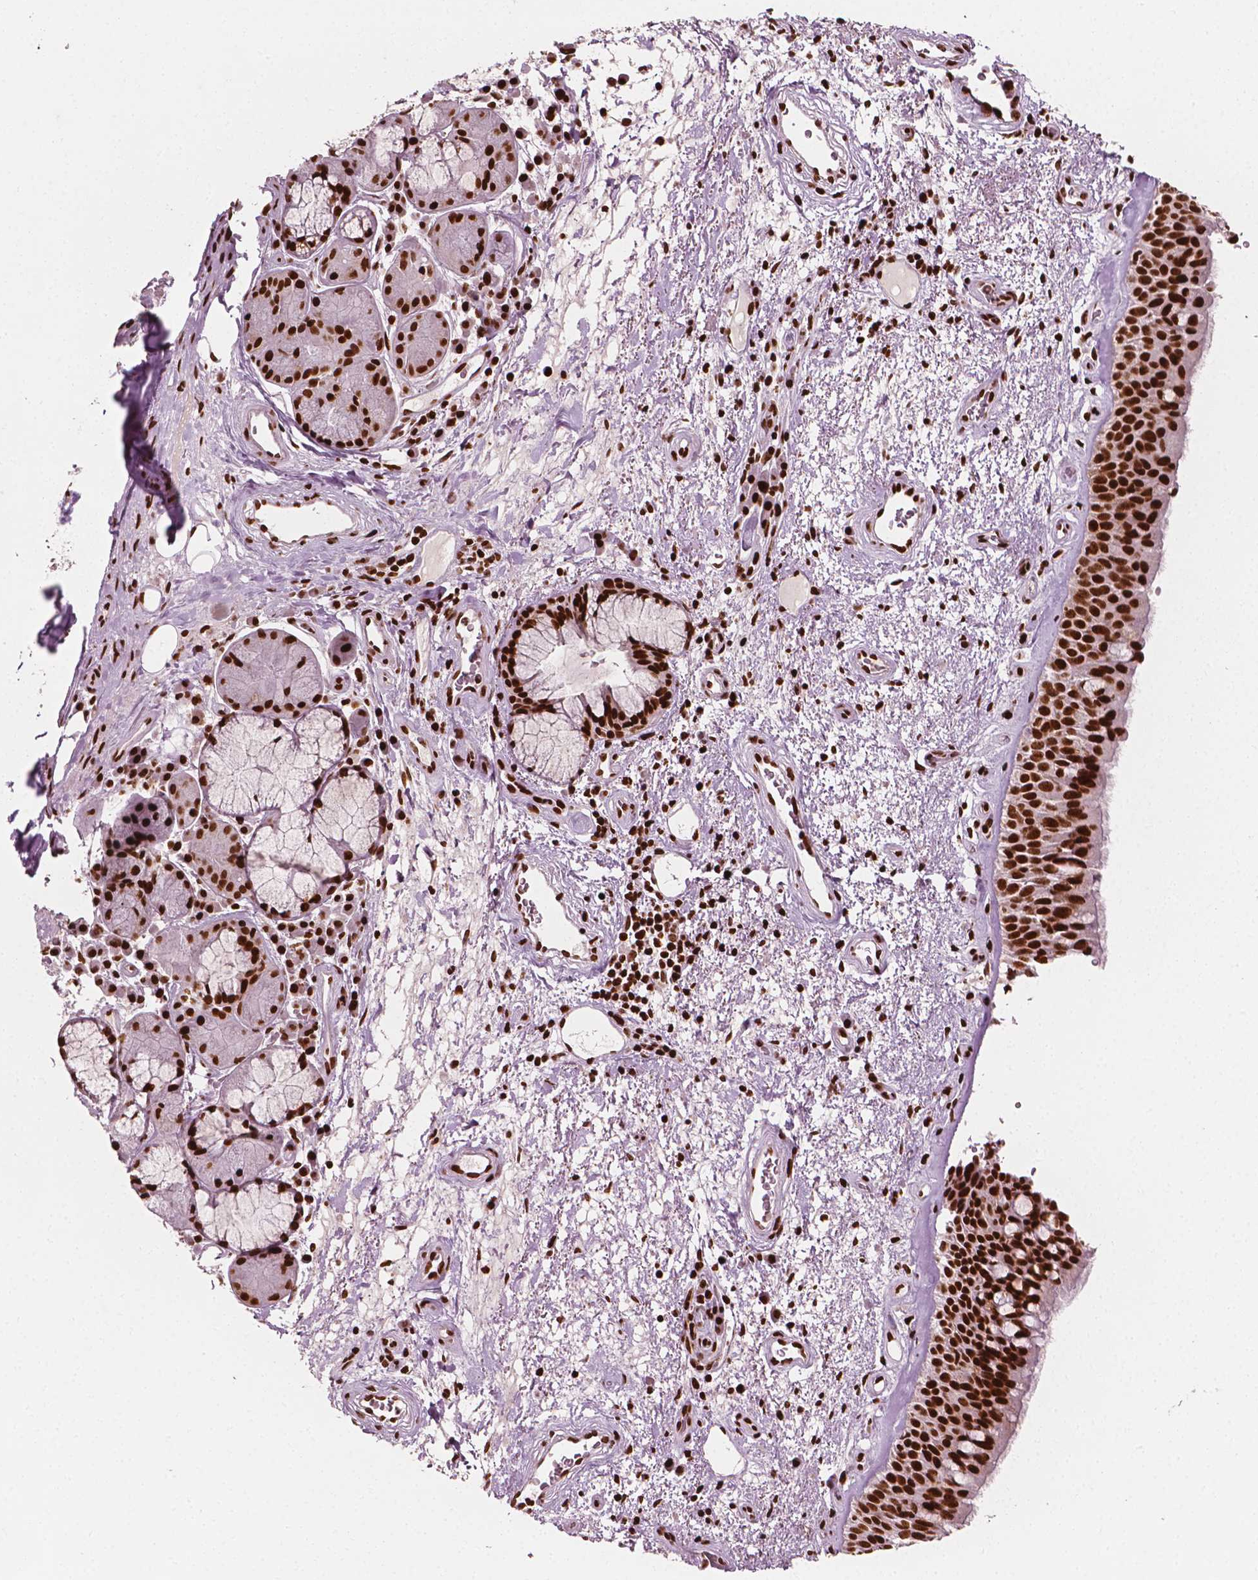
{"staining": {"intensity": "strong", "quantity": ">75%", "location": "nuclear"}, "tissue": "bronchus", "cell_type": "Respiratory epithelial cells", "image_type": "normal", "snomed": [{"axis": "morphology", "description": "Normal tissue, NOS"}, {"axis": "topography", "description": "Bronchus"}], "caption": "Approximately >75% of respiratory epithelial cells in normal bronchus show strong nuclear protein positivity as visualized by brown immunohistochemical staining.", "gene": "CTCF", "patient": {"sex": "male", "age": 48}}